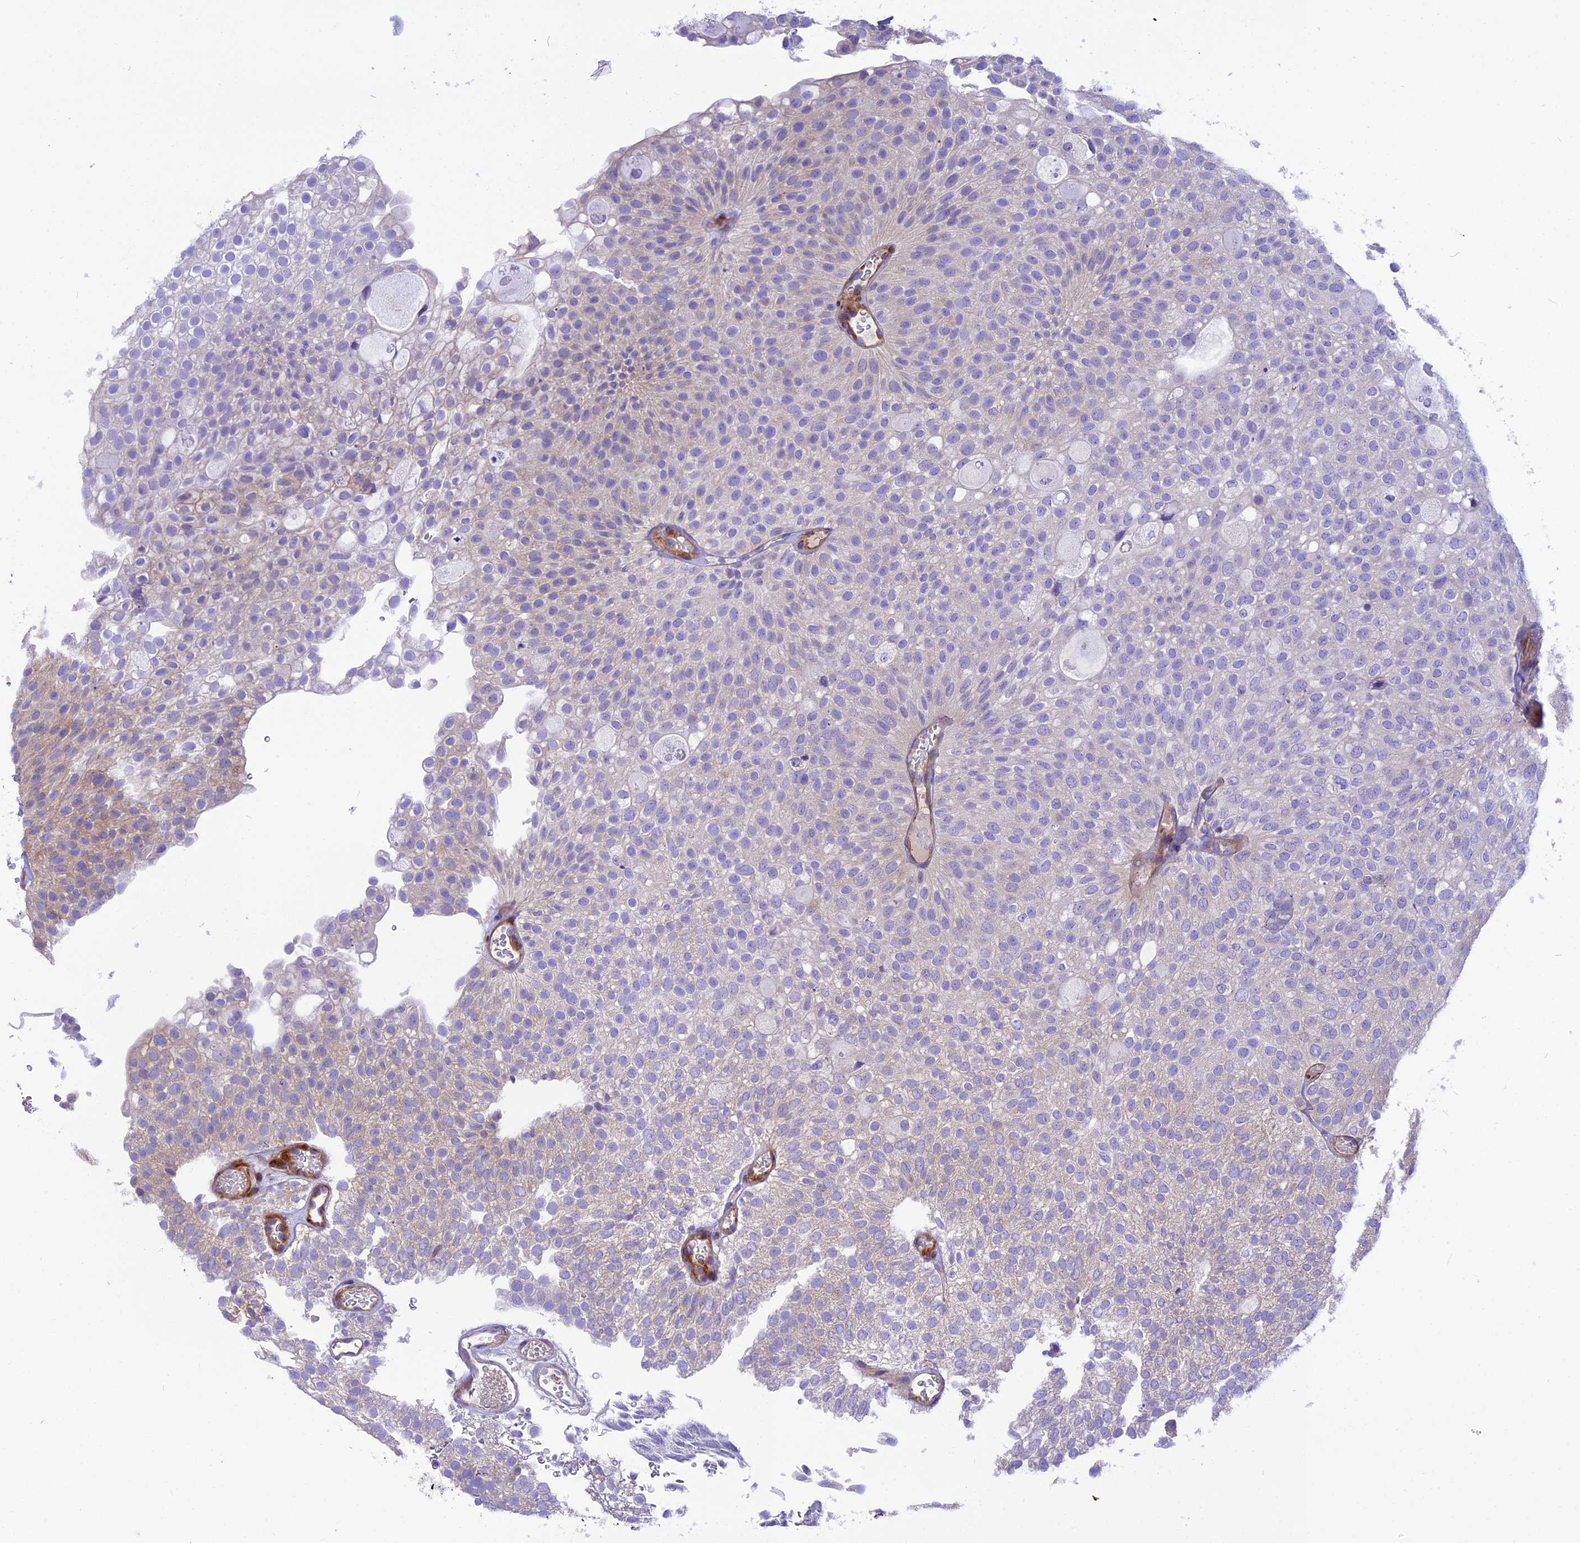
{"staining": {"intensity": "weak", "quantity": "<25%", "location": "cytoplasmic/membranous"}, "tissue": "urothelial cancer", "cell_type": "Tumor cells", "image_type": "cancer", "snomed": [{"axis": "morphology", "description": "Urothelial carcinoma, Low grade"}, {"axis": "topography", "description": "Urinary bladder"}], "caption": "IHC micrograph of neoplastic tissue: human urothelial cancer stained with DAB reveals no significant protein staining in tumor cells.", "gene": "ANO3", "patient": {"sex": "male", "age": 78}}